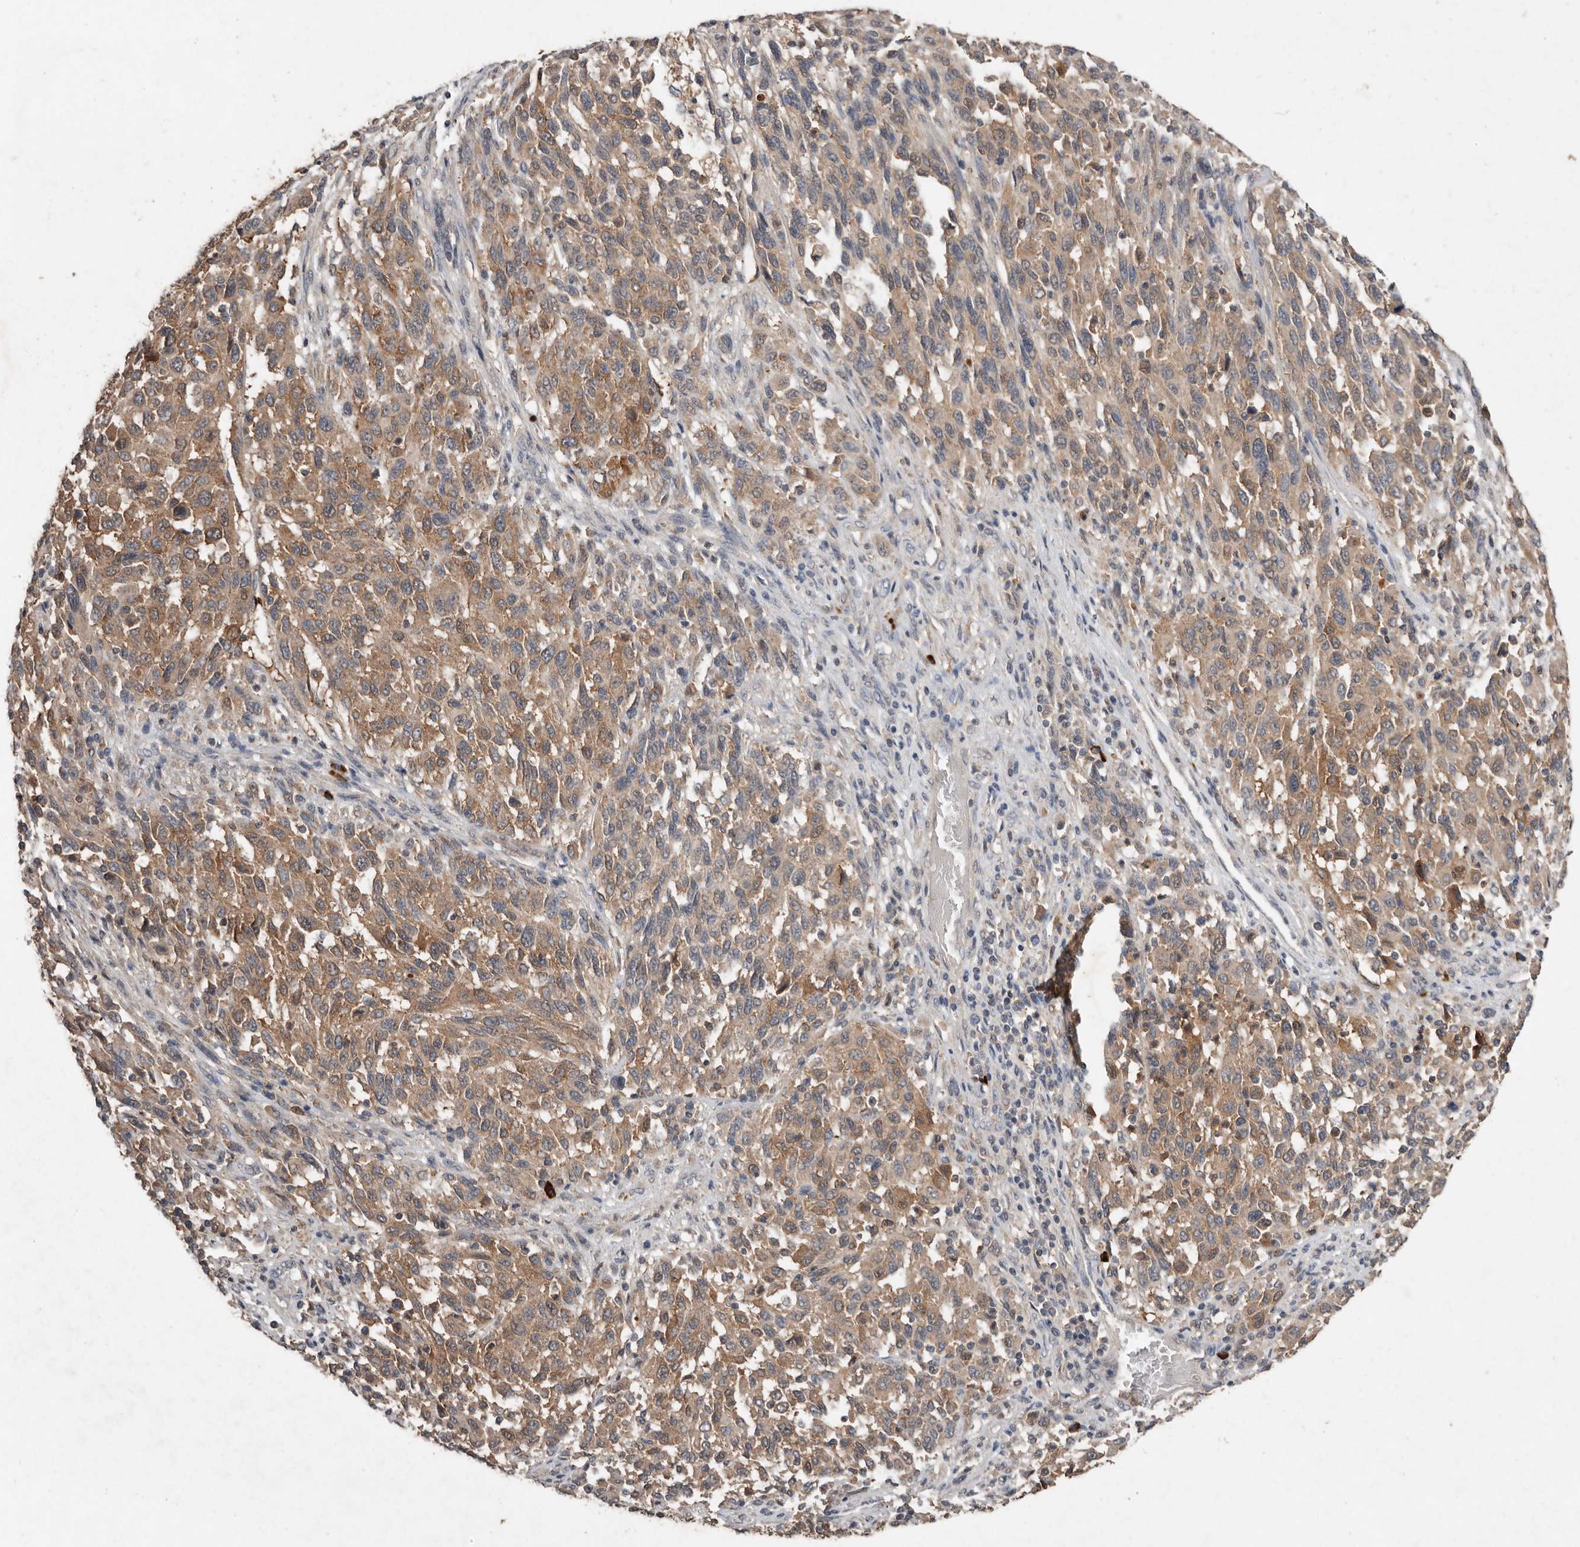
{"staining": {"intensity": "moderate", "quantity": ">75%", "location": "cytoplasmic/membranous"}, "tissue": "melanoma", "cell_type": "Tumor cells", "image_type": "cancer", "snomed": [{"axis": "morphology", "description": "Malignant melanoma, Metastatic site"}, {"axis": "topography", "description": "Lymph node"}], "caption": "A brown stain highlights moderate cytoplasmic/membranous expression of a protein in human malignant melanoma (metastatic site) tumor cells. (Brightfield microscopy of DAB IHC at high magnification).", "gene": "EDEM1", "patient": {"sex": "male", "age": 61}}